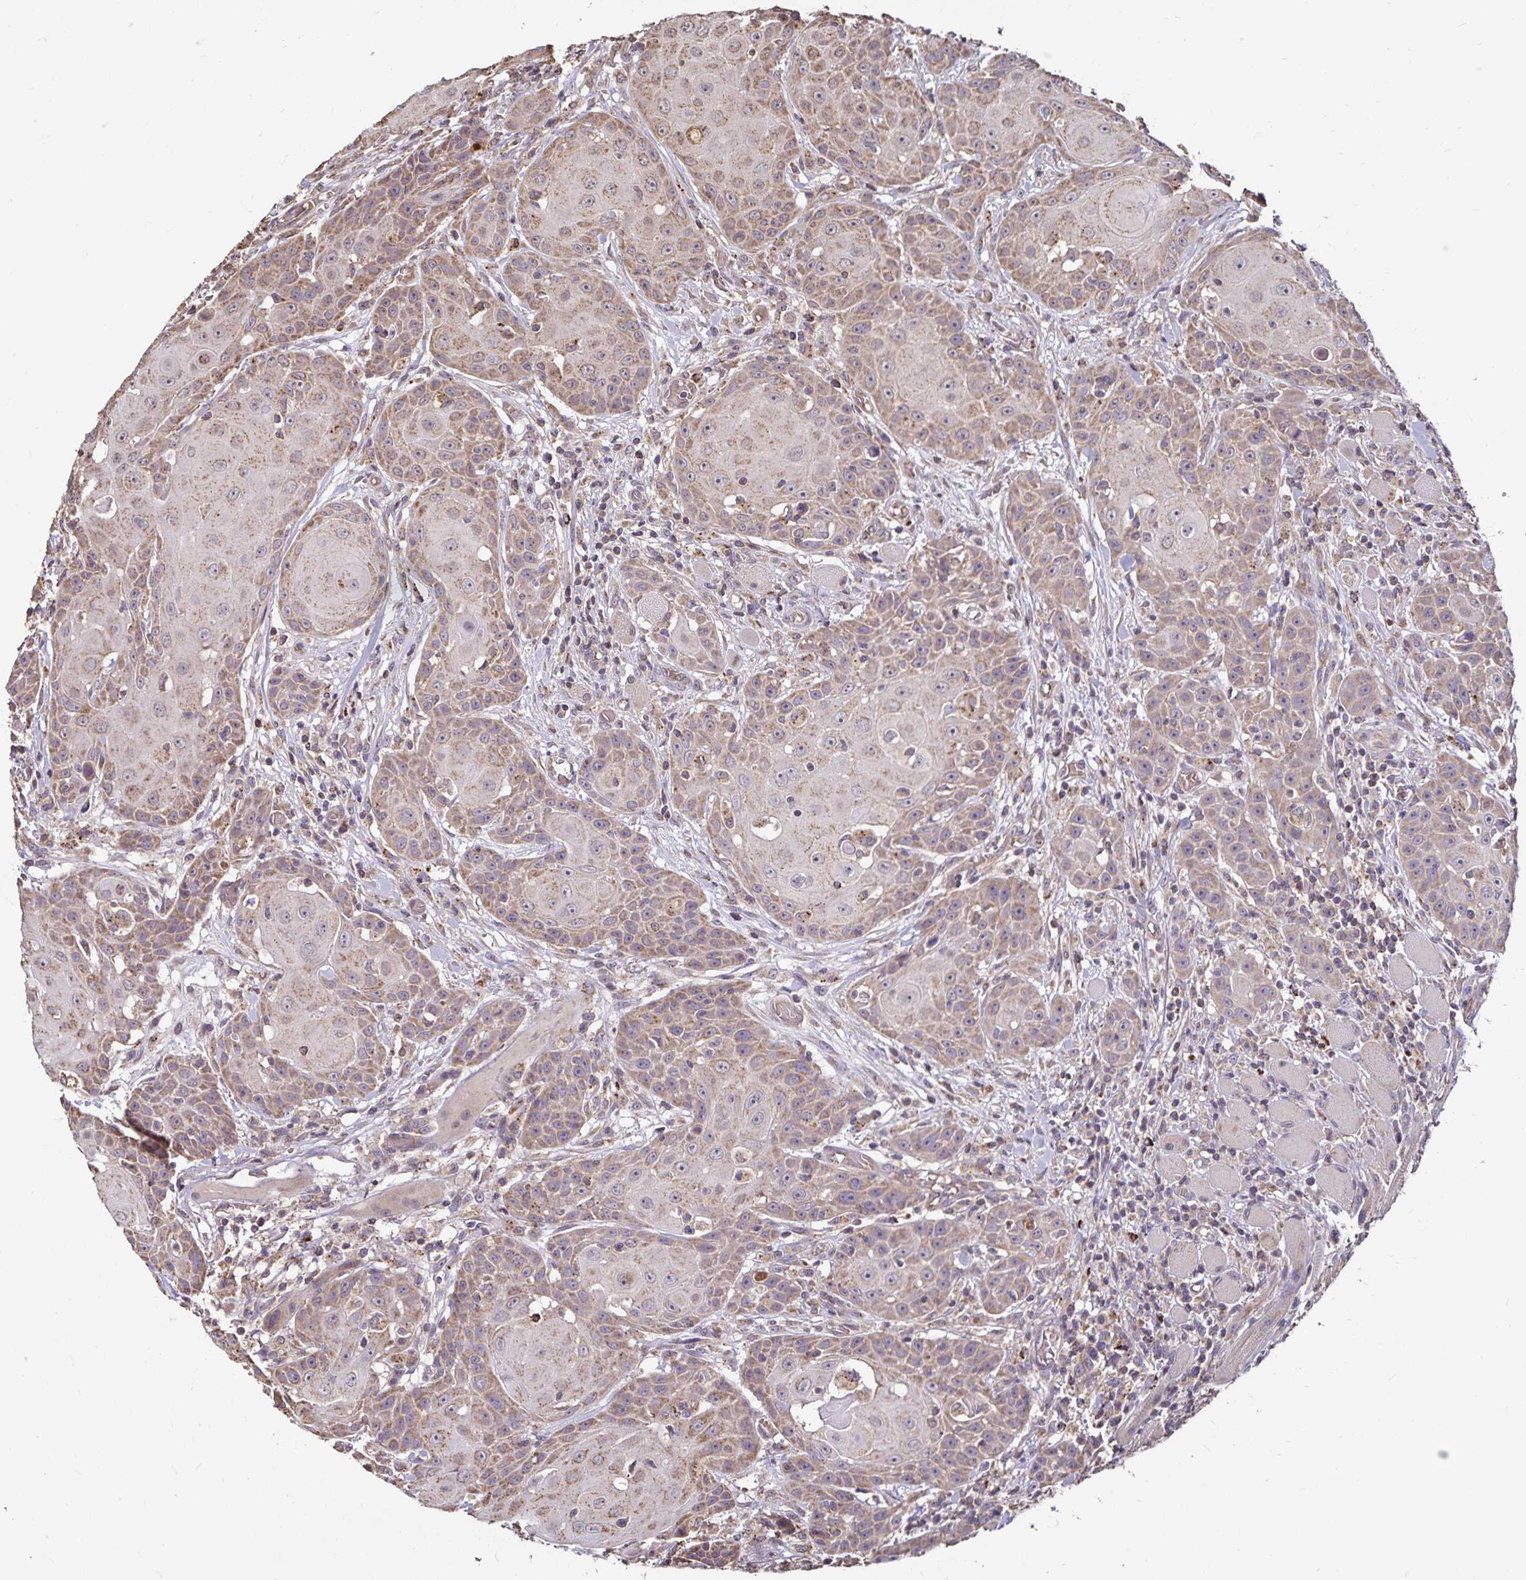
{"staining": {"intensity": "weak", "quantity": "25%-75%", "location": "cytoplasmic/membranous"}, "tissue": "head and neck cancer", "cell_type": "Tumor cells", "image_type": "cancer", "snomed": [{"axis": "morphology", "description": "Normal tissue, NOS"}, {"axis": "morphology", "description": "Squamous cell carcinoma, NOS"}, {"axis": "topography", "description": "Oral tissue"}, {"axis": "topography", "description": "Head-Neck"}], "caption": "Immunohistochemical staining of head and neck cancer displays low levels of weak cytoplasmic/membranous positivity in approximately 25%-75% of tumor cells.", "gene": "EMC10", "patient": {"sex": "female", "age": 55}}